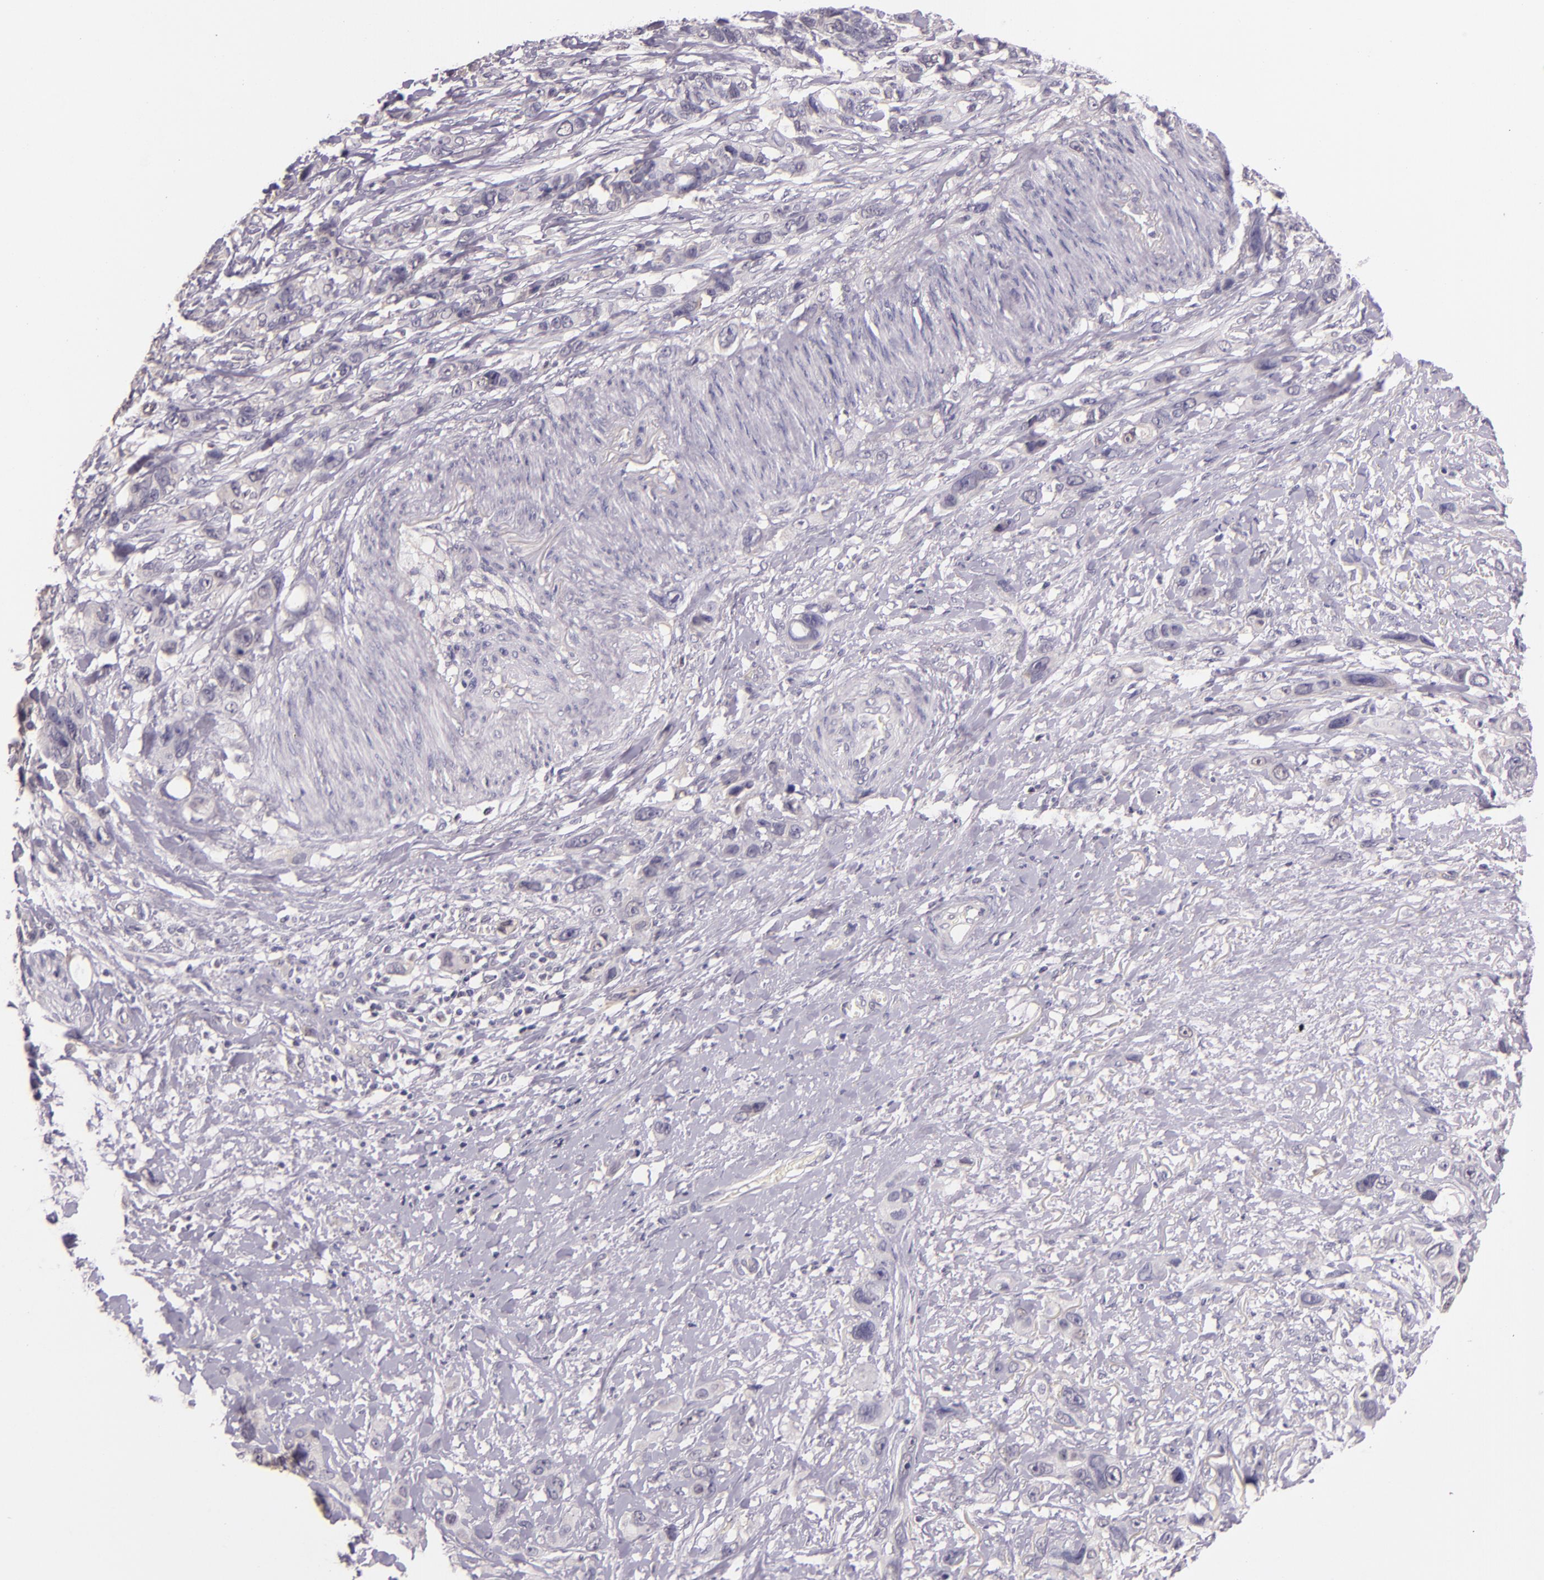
{"staining": {"intensity": "negative", "quantity": "none", "location": "none"}, "tissue": "stomach cancer", "cell_type": "Tumor cells", "image_type": "cancer", "snomed": [{"axis": "morphology", "description": "Adenocarcinoma, NOS"}, {"axis": "topography", "description": "Stomach, upper"}], "caption": "Immunohistochemistry (IHC) histopathology image of human stomach cancer stained for a protein (brown), which displays no staining in tumor cells.", "gene": "HSPA8", "patient": {"sex": "male", "age": 47}}